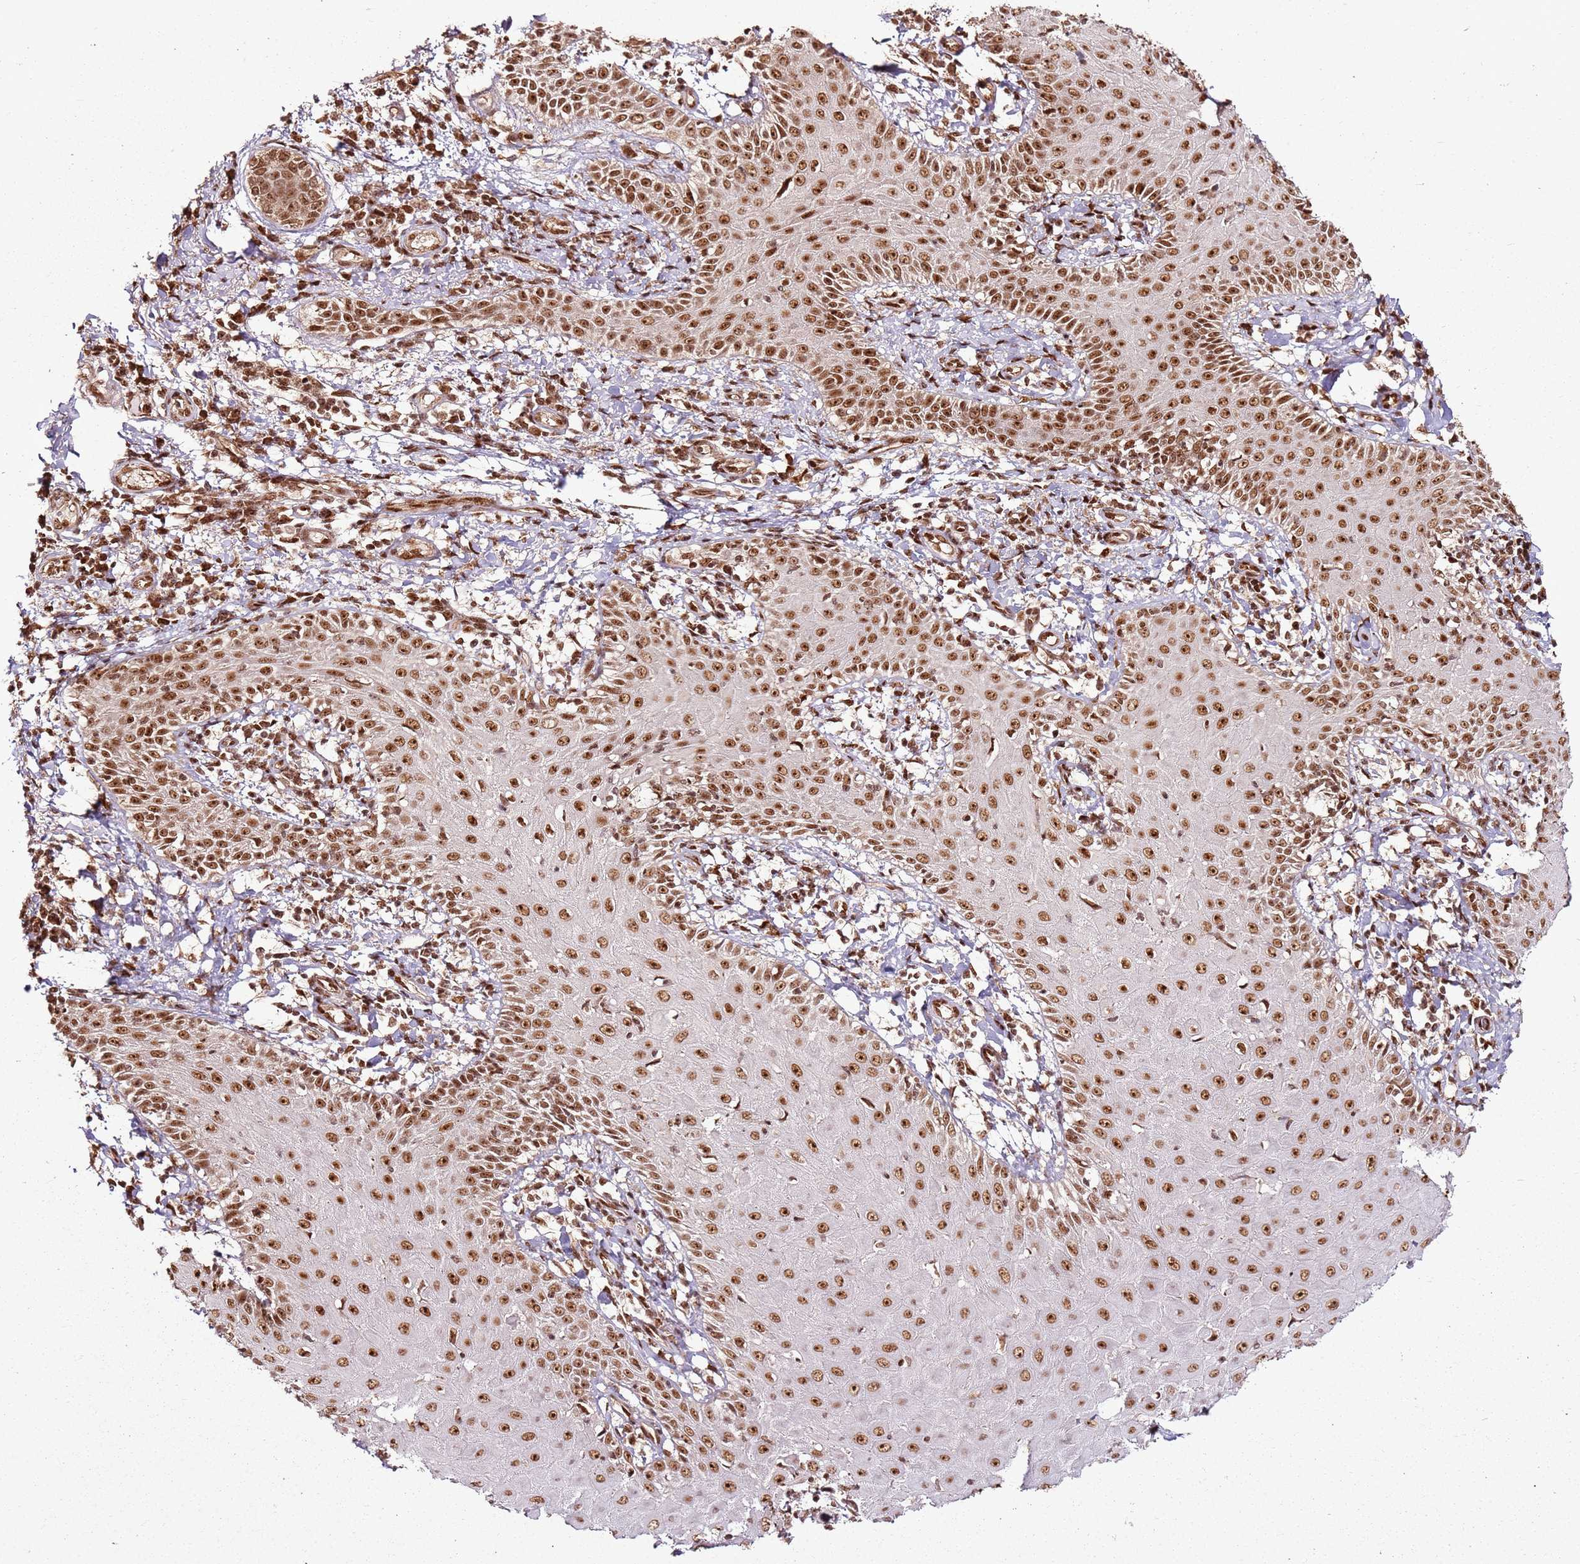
{"staining": {"intensity": "strong", "quantity": ">75%", "location": "nuclear"}, "tissue": "skin cancer", "cell_type": "Tumor cells", "image_type": "cancer", "snomed": [{"axis": "morphology", "description": "Squamous cell carcinoma, NOS"}, {"axis": "topography", "description": "Skin"}], "caption": "Squamous cell carcinoma (skin) tissue demonstrates strong nuclear staining in about >75% of tumor cells, visualized by immunohistochemistry.", "gene": "XRN2", "patient": {"sex": "male", "age": 70}}